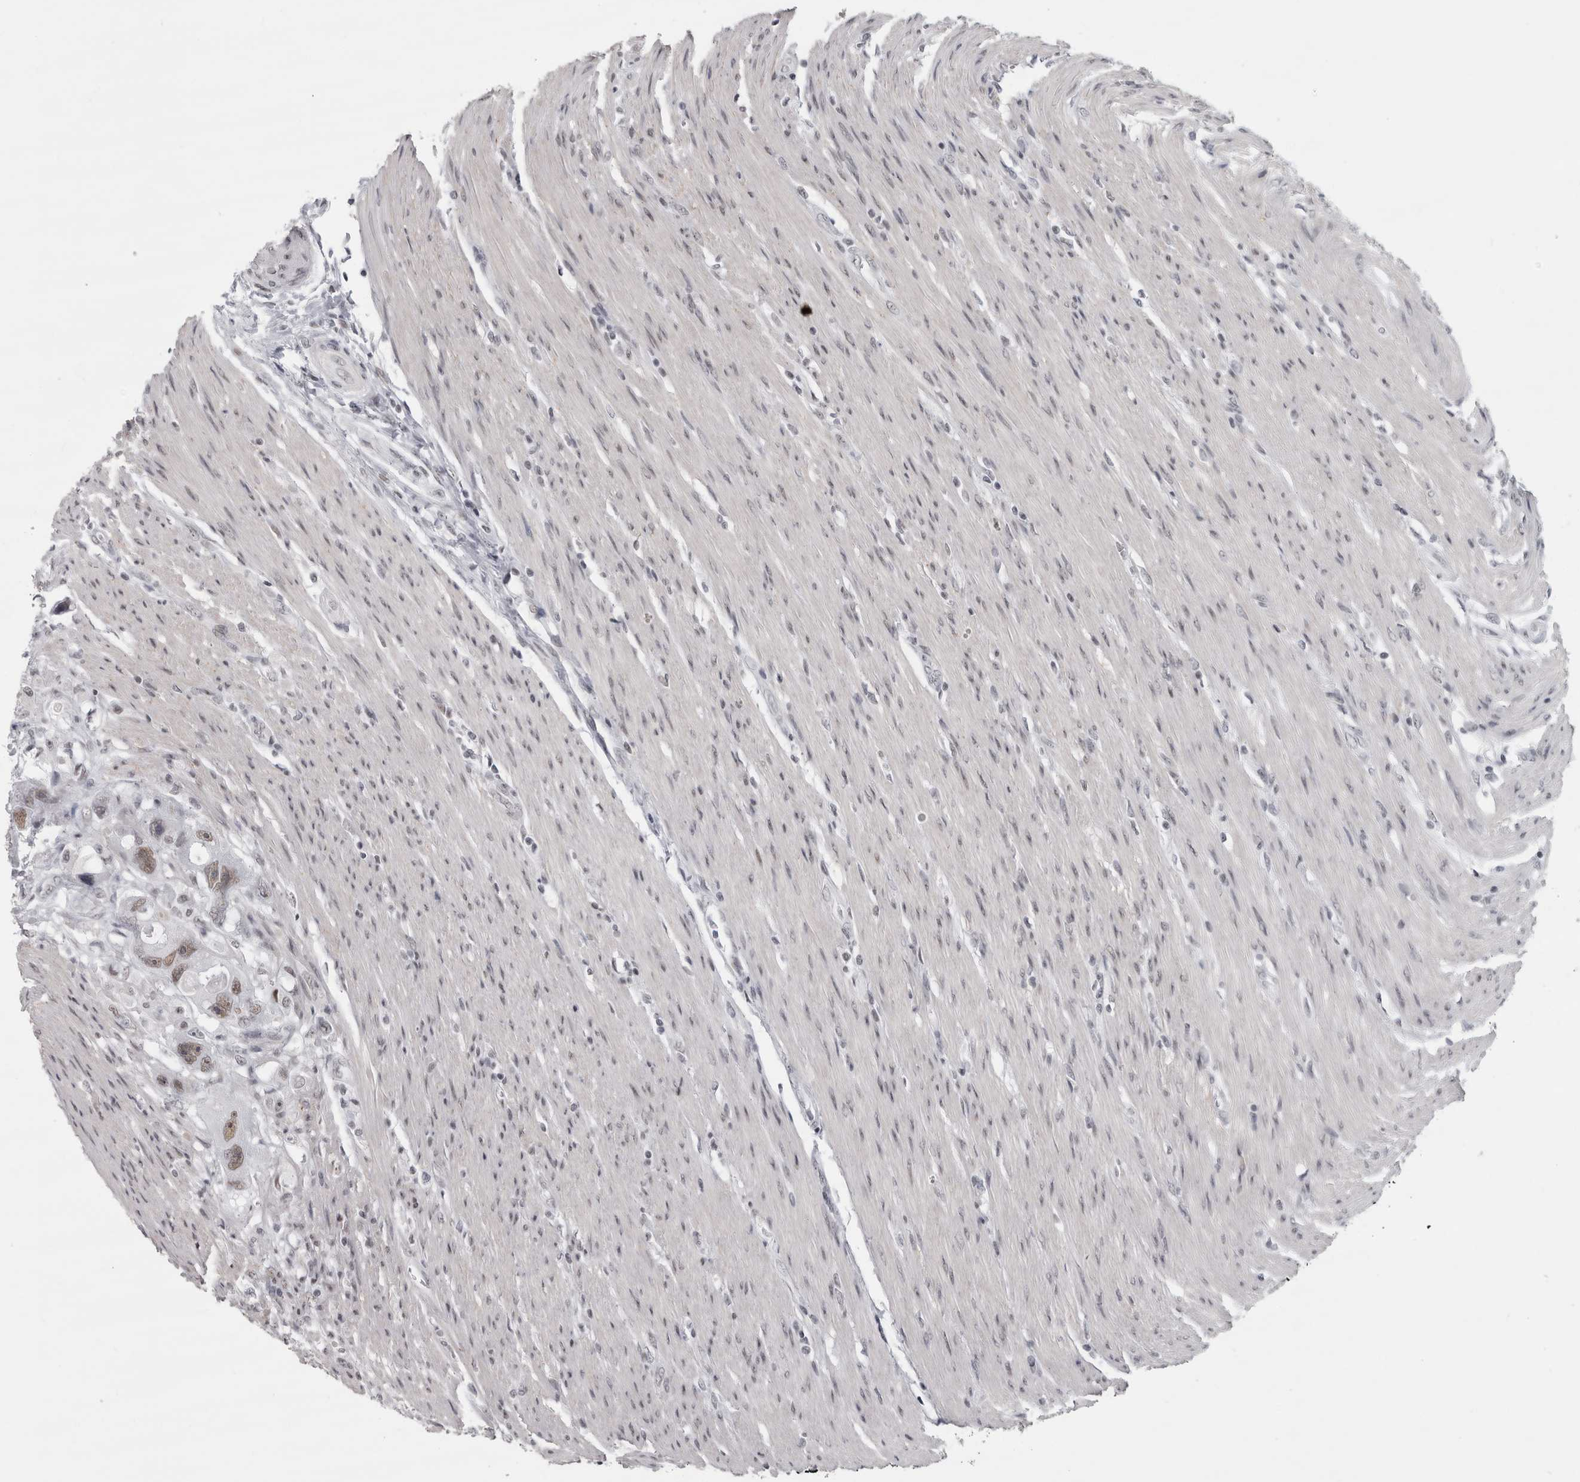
{"staining": {"intensity": "moderate", "quantity": ">75%", "location": "nuclear"}, "tissue": "colorectal cancer", "cell_type": "Tumor cells", "image_type": "cancer", "snomed": [{"axis": "morphology", "description": "Adenocarcinoma, NOS"}, {"axis": "topography", "description": "Colon"}], "caption": "Immunohistochemical staining of human colorectal cancer (adenocarcinoma) reveals medium levels of moderate nuclear staining in approximately >75% of tumor cells.", "gene": "ARID4B", "patient": {"sex": "female", "age": 46}}